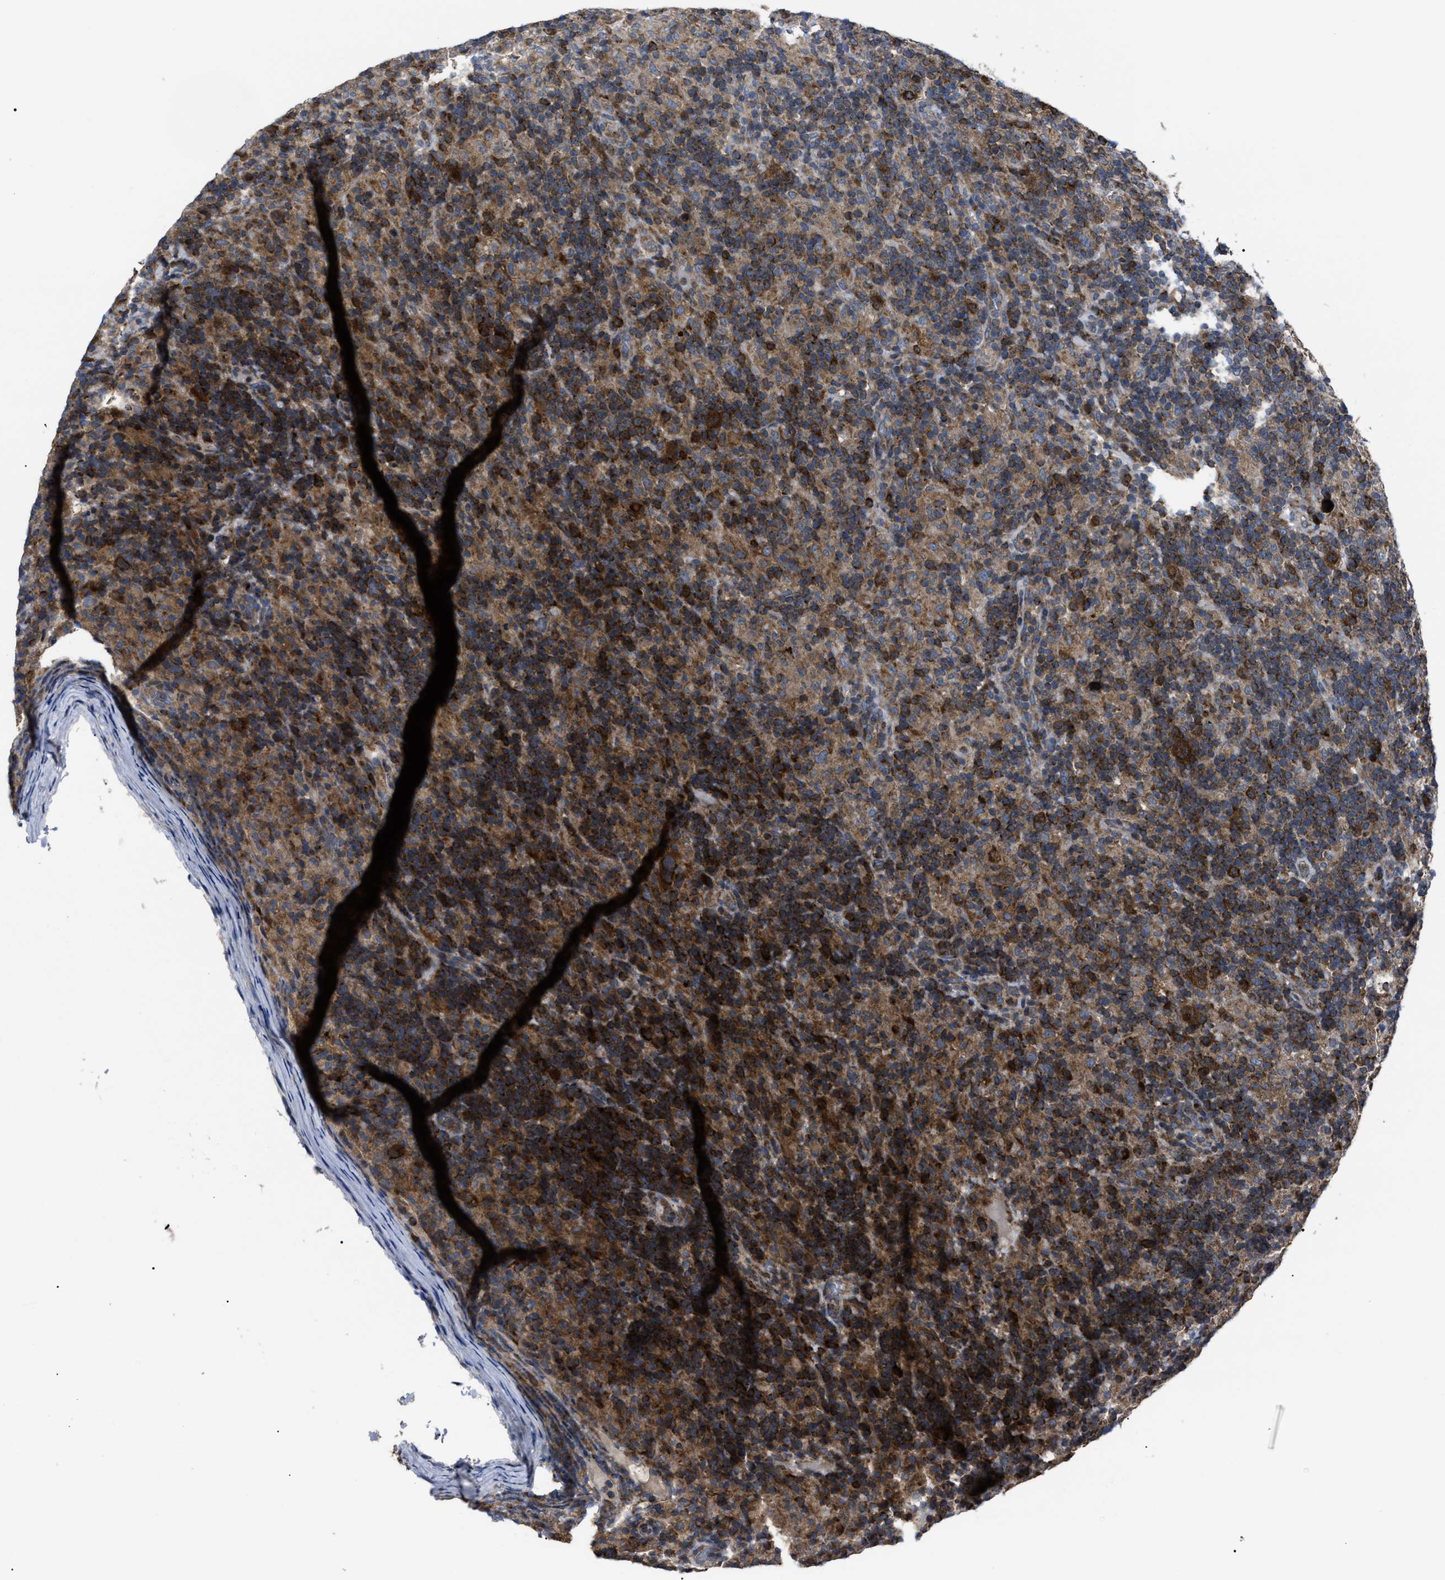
{"staining": {"intensity": "strong", "quantity": ">75%", "location": "cytoplasmic/membranous"}, "tissue": "lymphoma", "cell_type": "Tumor cells", "image_type": "cancer", "snomed": [{"axis": "morphology", "description": "Hodgkin's disease, NOS"}, {"axis": "topography", "description": "Lymph node"}], "caption": "This micrograph exhibits immunohistochemistry staining of human Hodgkin's disease, with high strong cytoplasmic/membranous expression in approximately >75% of tumor cells.", "gene": "PASK", "patient": {"sex": "male", "age": 70}}